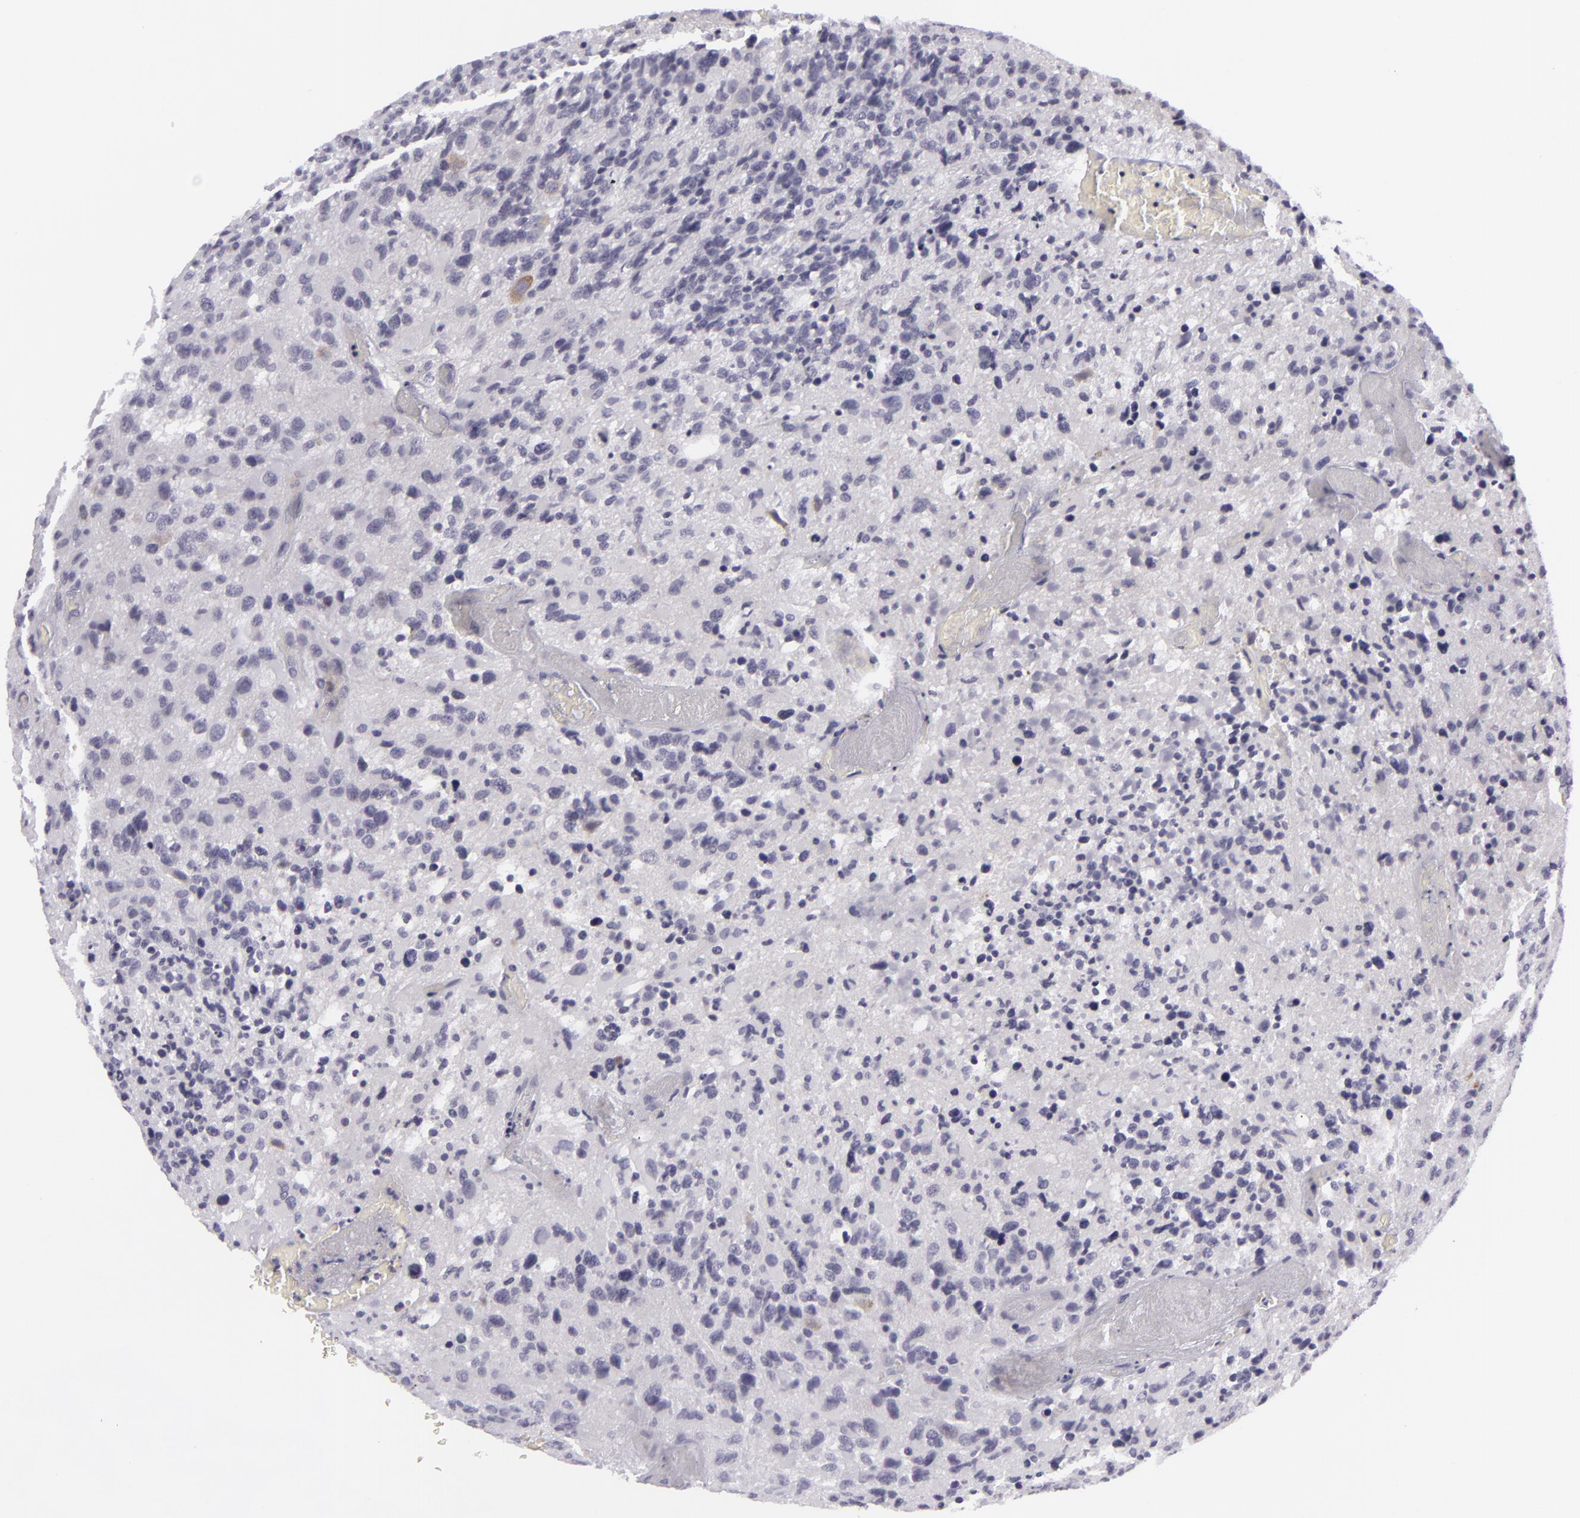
{"staining": {"intensity": "negative", "quantity": "none", "location": "none"}, "tissue": "glioma", "cell_type": "Tumor cells", "image_type": "cancer", "snomed": [{"axis": "morphology", "description": "Glioma, malignant, High grade"}, {"axis": "topography", "description": "Brain"}], "caption": "Immunohistochemistry histopathology image of human malignant glioma (high-grade) stained for a protein (brown), which exhibits no staining in tumor cells.", "gene": "KCNAB2", "patient": {"sex": "male", "age": 69}}